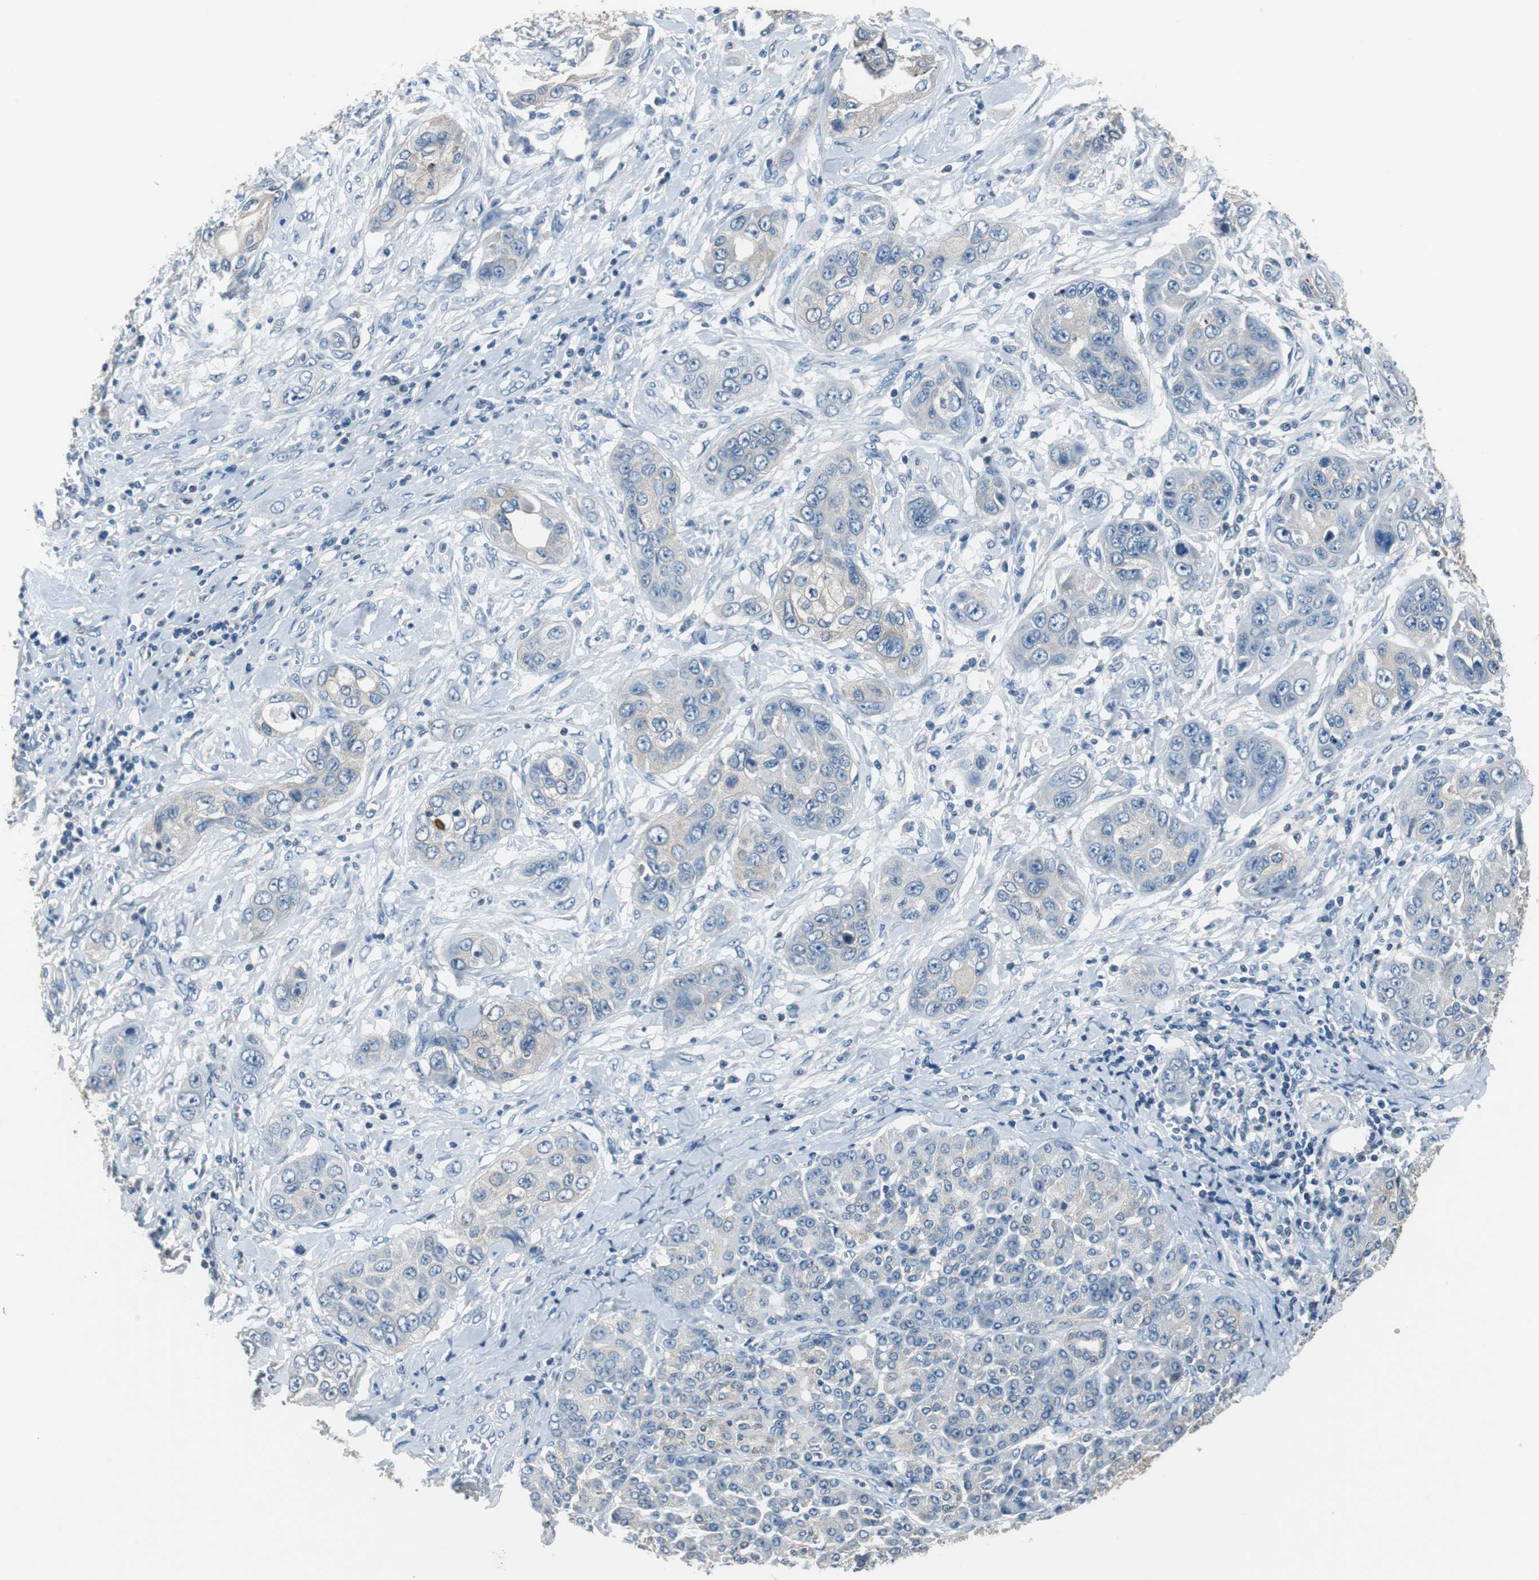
{"staining": {"intensity": "weak", "quantity": "<25%", "location": "cytoplasmic/membranous"}, "tissue": "pancreatic cancer", "cell_type": "Tumor cells", "image_type": "cancer", "snomed": [{"axis": "morphology", "description": "Adenocarcinoma, NOS"}, {"axis": "topography", "description": "Pancreas"}], "caption": "Adenocarcinoma (pancreatic) was stained to show a protein in brown. There is no significant staining in tumor cells. (DAB (3,3'-diaminobenzidine) immunohistochemistry (IHC) with hematoxylin counter stain).", "gene": "PRKCA", "patient": {"sex": "female", "age": 70}}